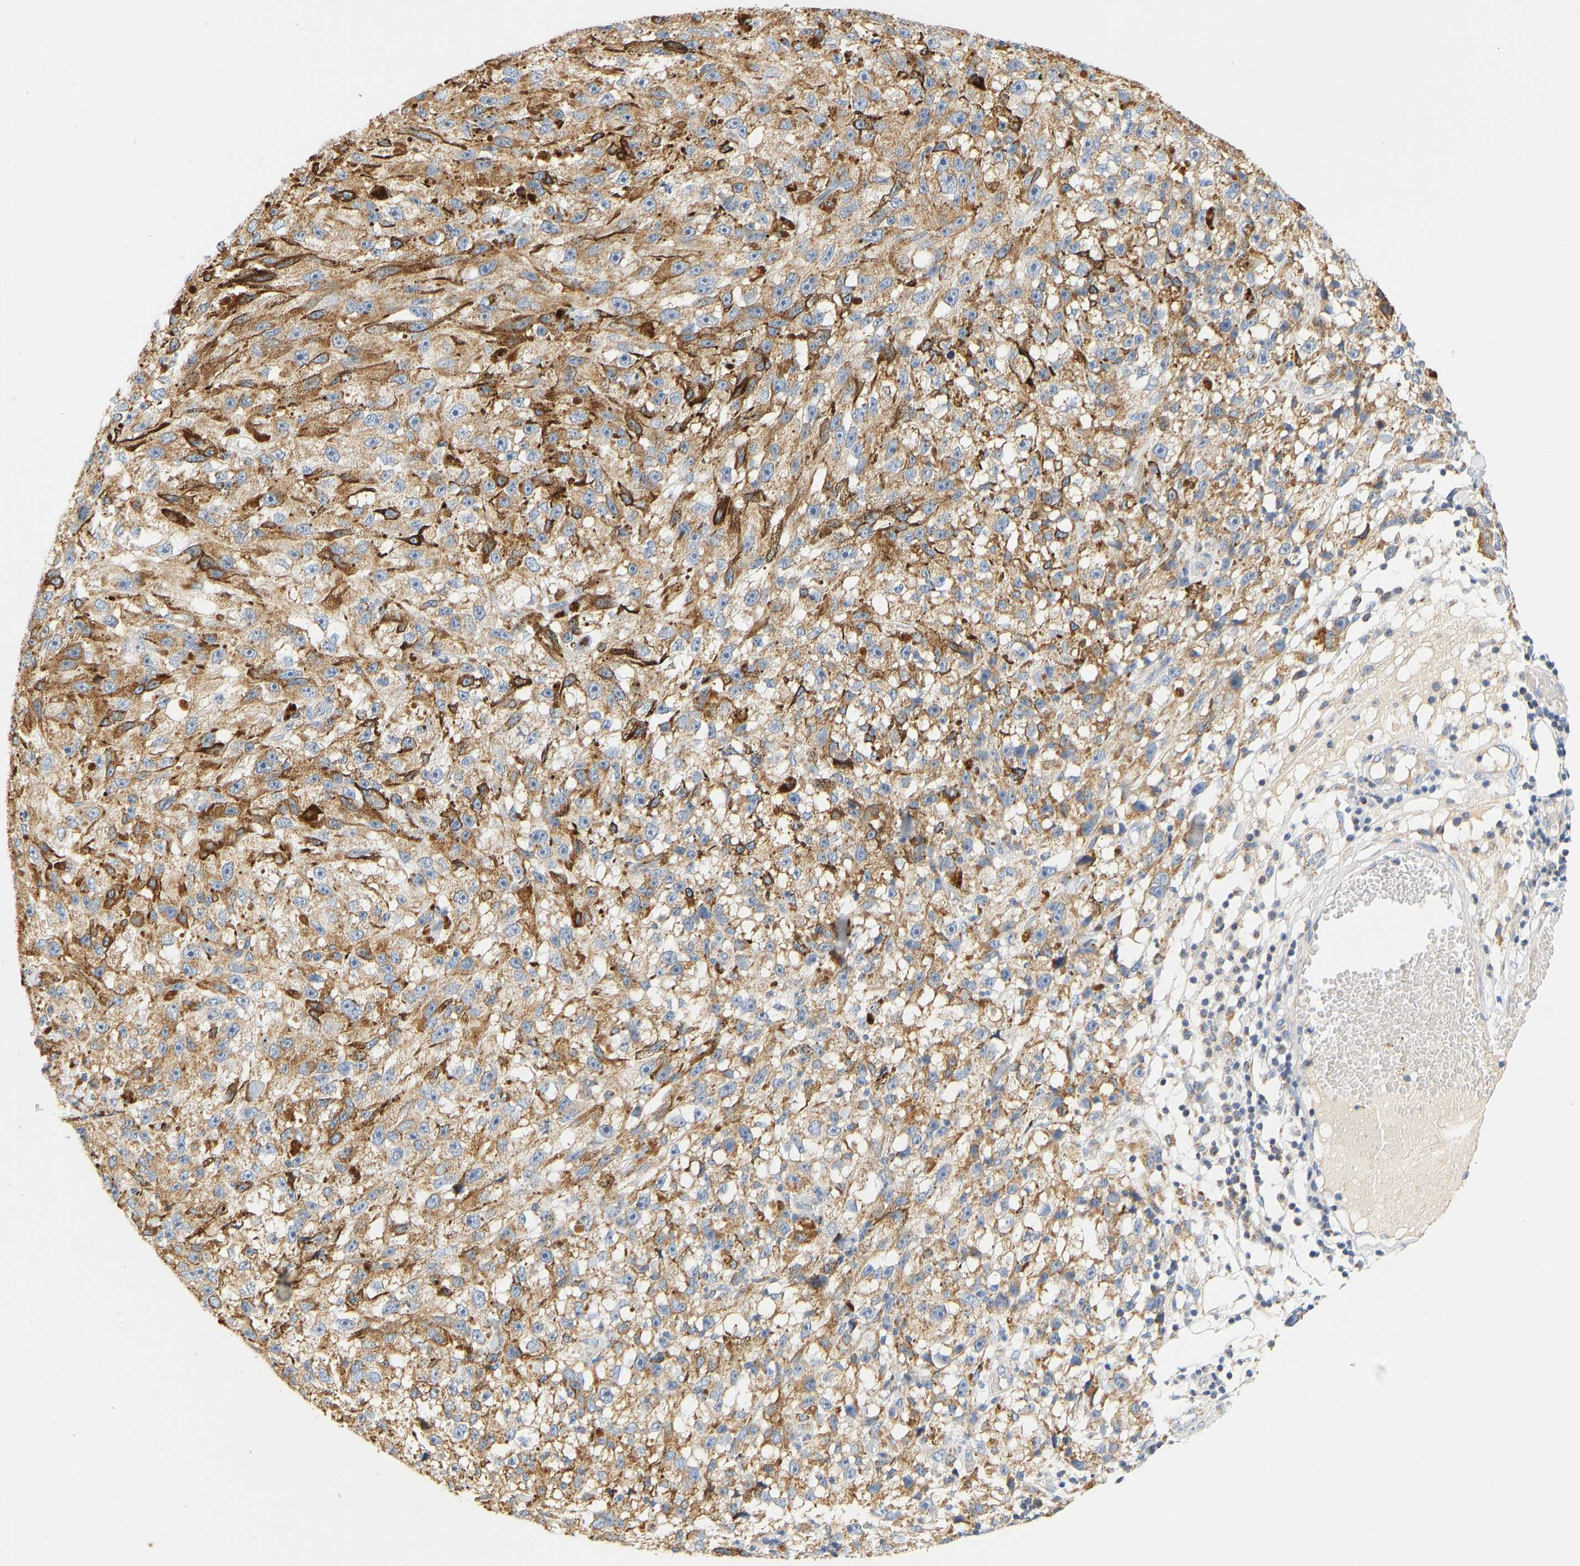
{"staining": {"intensity": "moderate", "quantity": ">75%", "location": "cytoplasmic/membranous"}, "tissue": "melanoma", "cell_type": "Tumor cells", "image_type": "cancer", "snomed": [{"axis": "morphology", "description": "Malignant melanoma, NOS"}, {"axis": "topography", "description": "Skin"}], "caption": "An immunohistochemistry image of tumor tissue is shown. Protein staining in brown shows moderate cytoplasmic/membranous positivity in melanoma within tumor cells.", "gene": "GRPEL2", "patient": {"sex": "female", "age": 104}}